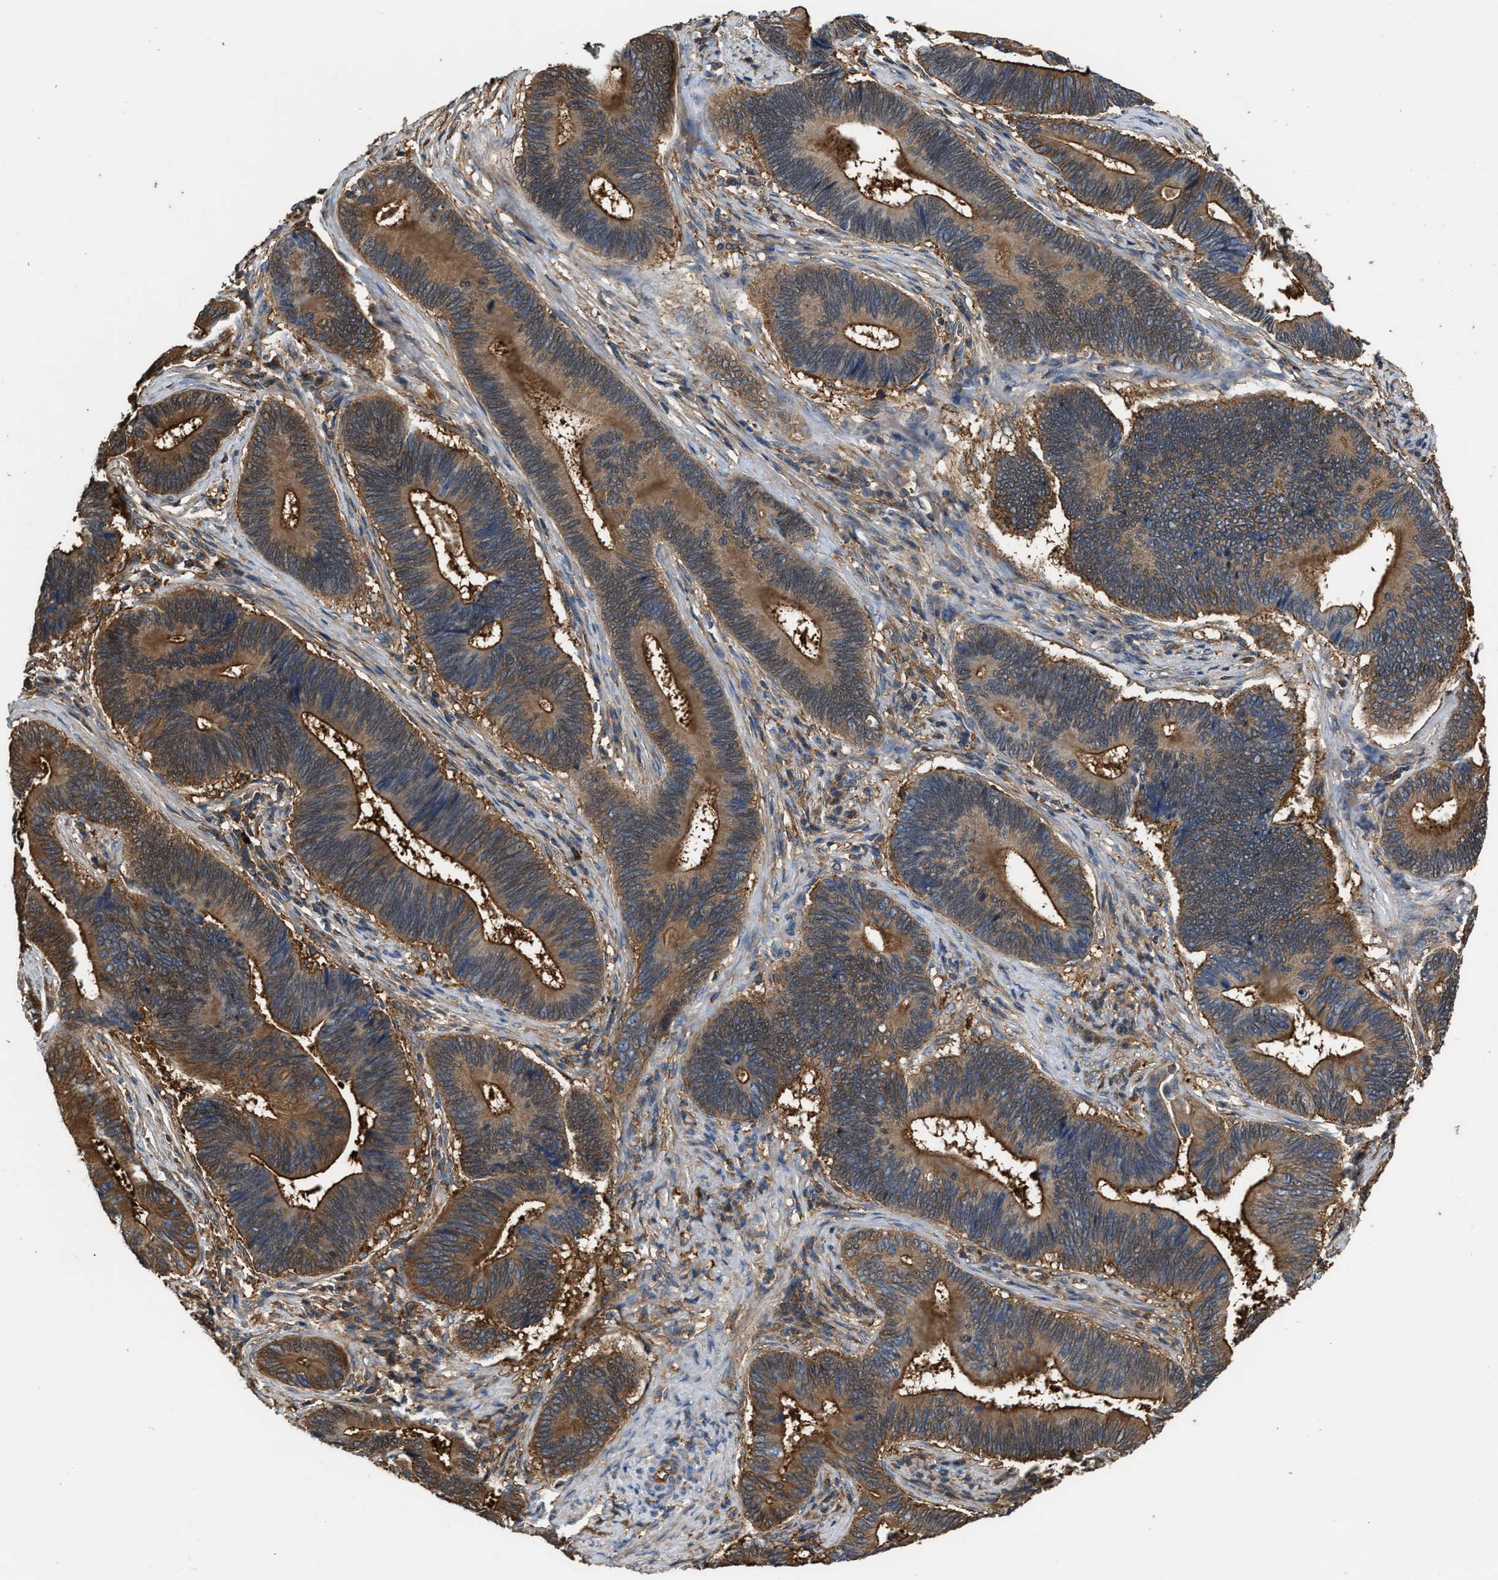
{"staining": {"intensity": "moderate", "quantity": ">75%", "location": "cytoplasmic/membranous"}, "tissue": "pancreatic cancer", "cell_type": "Tumor cells", "image_type": "cancer", "snomed": [{"axis": "morphology", "description": "Adenocarcinoma, NOS"}, {"axis": "topography", "description": "Pancreas"}], "caption": "Pancreatic cancer (adenocarcinoma) stained for a protein (brown) displays moderate cytoplasmic/membranous positive staining in approximately >75% of tumor cells.", "gene": "ATIC", "patient": {"sex": "female", "age": 70}}